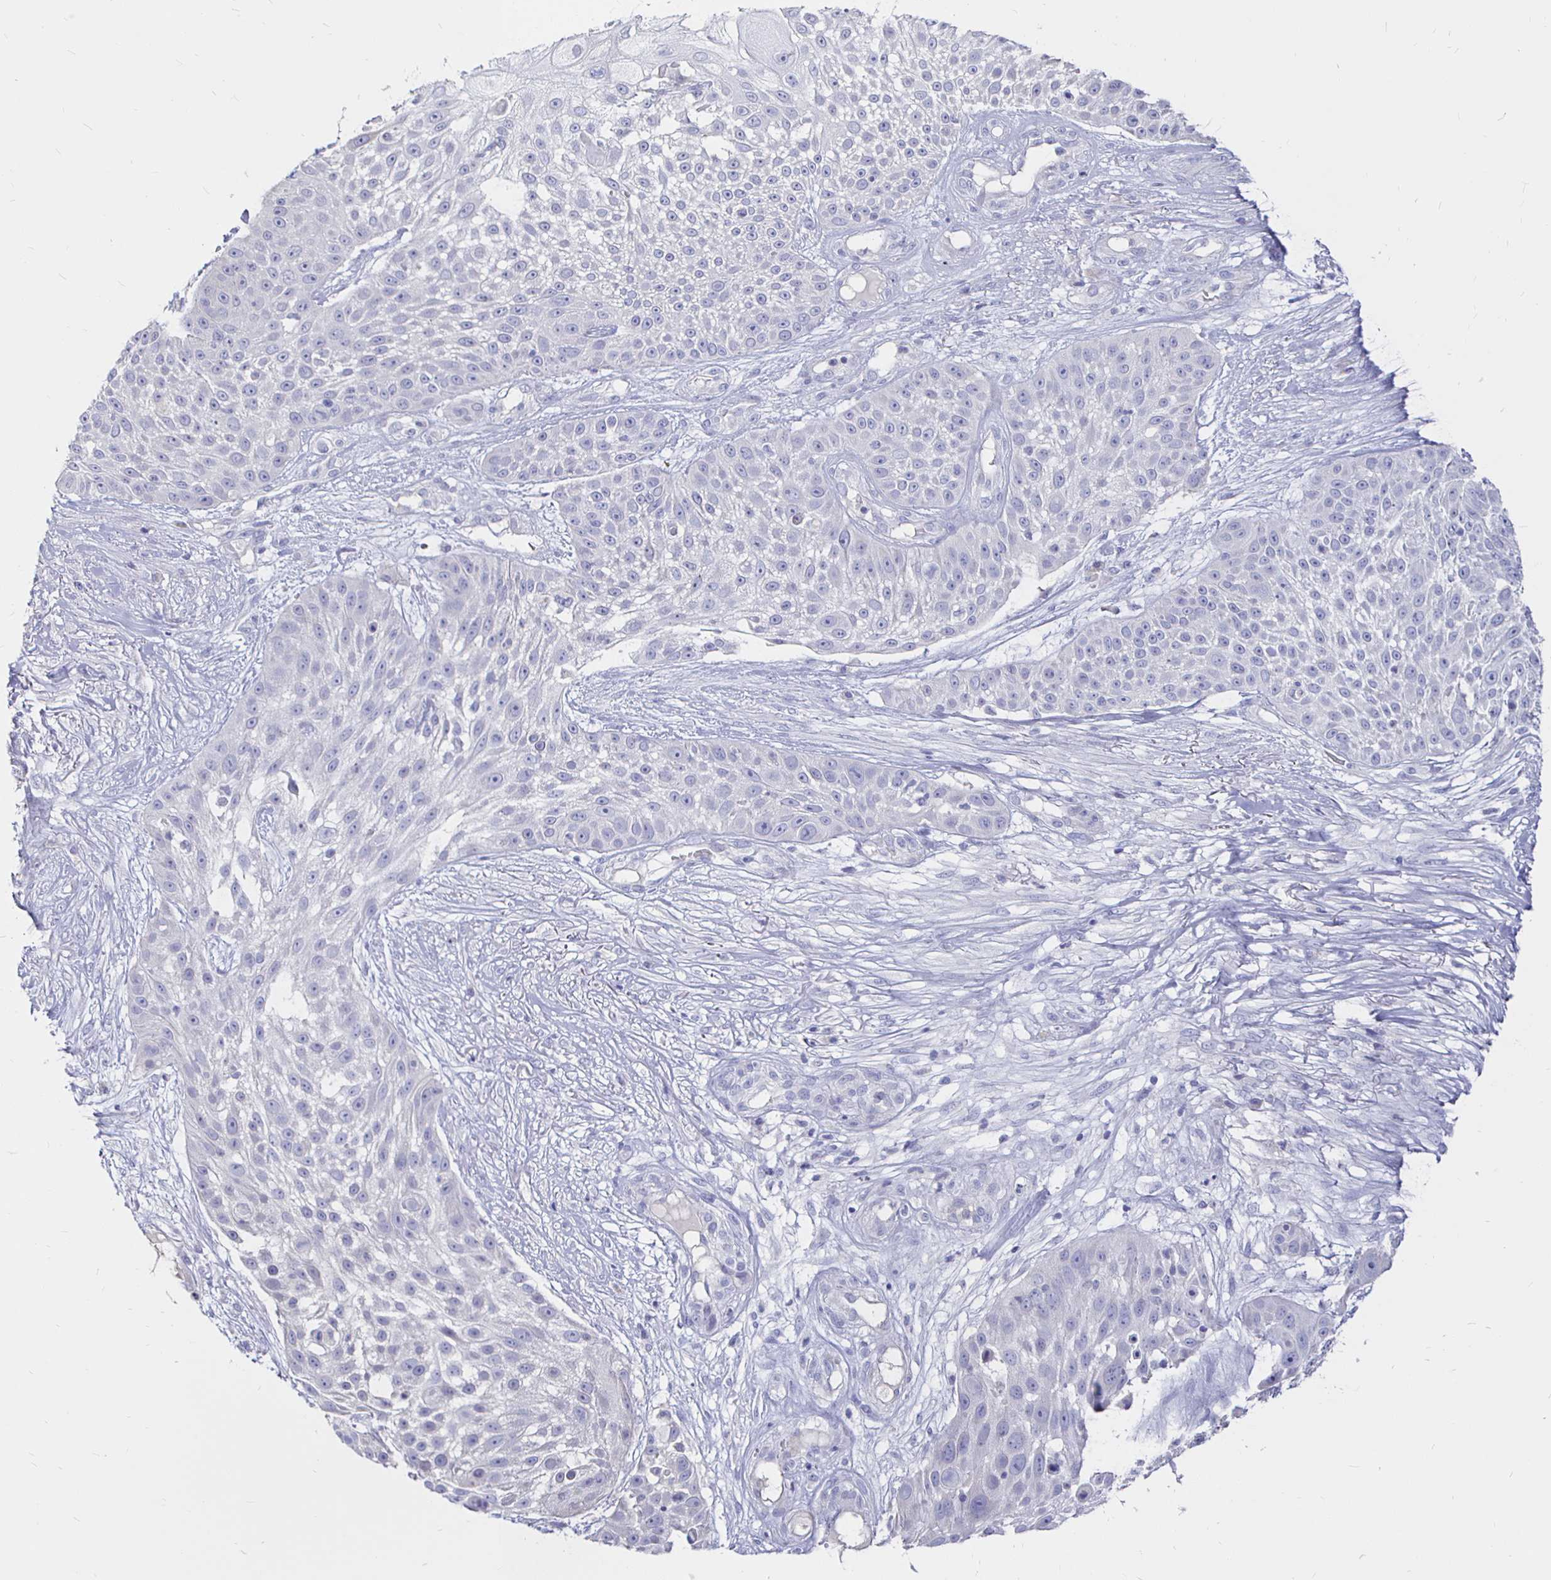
{"staining": {"intensity": "negative", "quantity": "none", "location": "none"}, "tissue": "skin cancer", "cell_type": "Tumor cells", "image_type": "cancer", "snomed": [{"axis": "morphology", "description": "Squamous cell carcinoma, NOS"}, {"axis": "topography", "description": "Skin"}], "caption": "Immunohistochemistry (IHC) histopathology image of neoplastic tissue: skin cancer stained with DAB demonstrates no significant protein expression in tumor cells.", "gene": "NECAB1", "patient": {"sex": "female", "age": 86}}